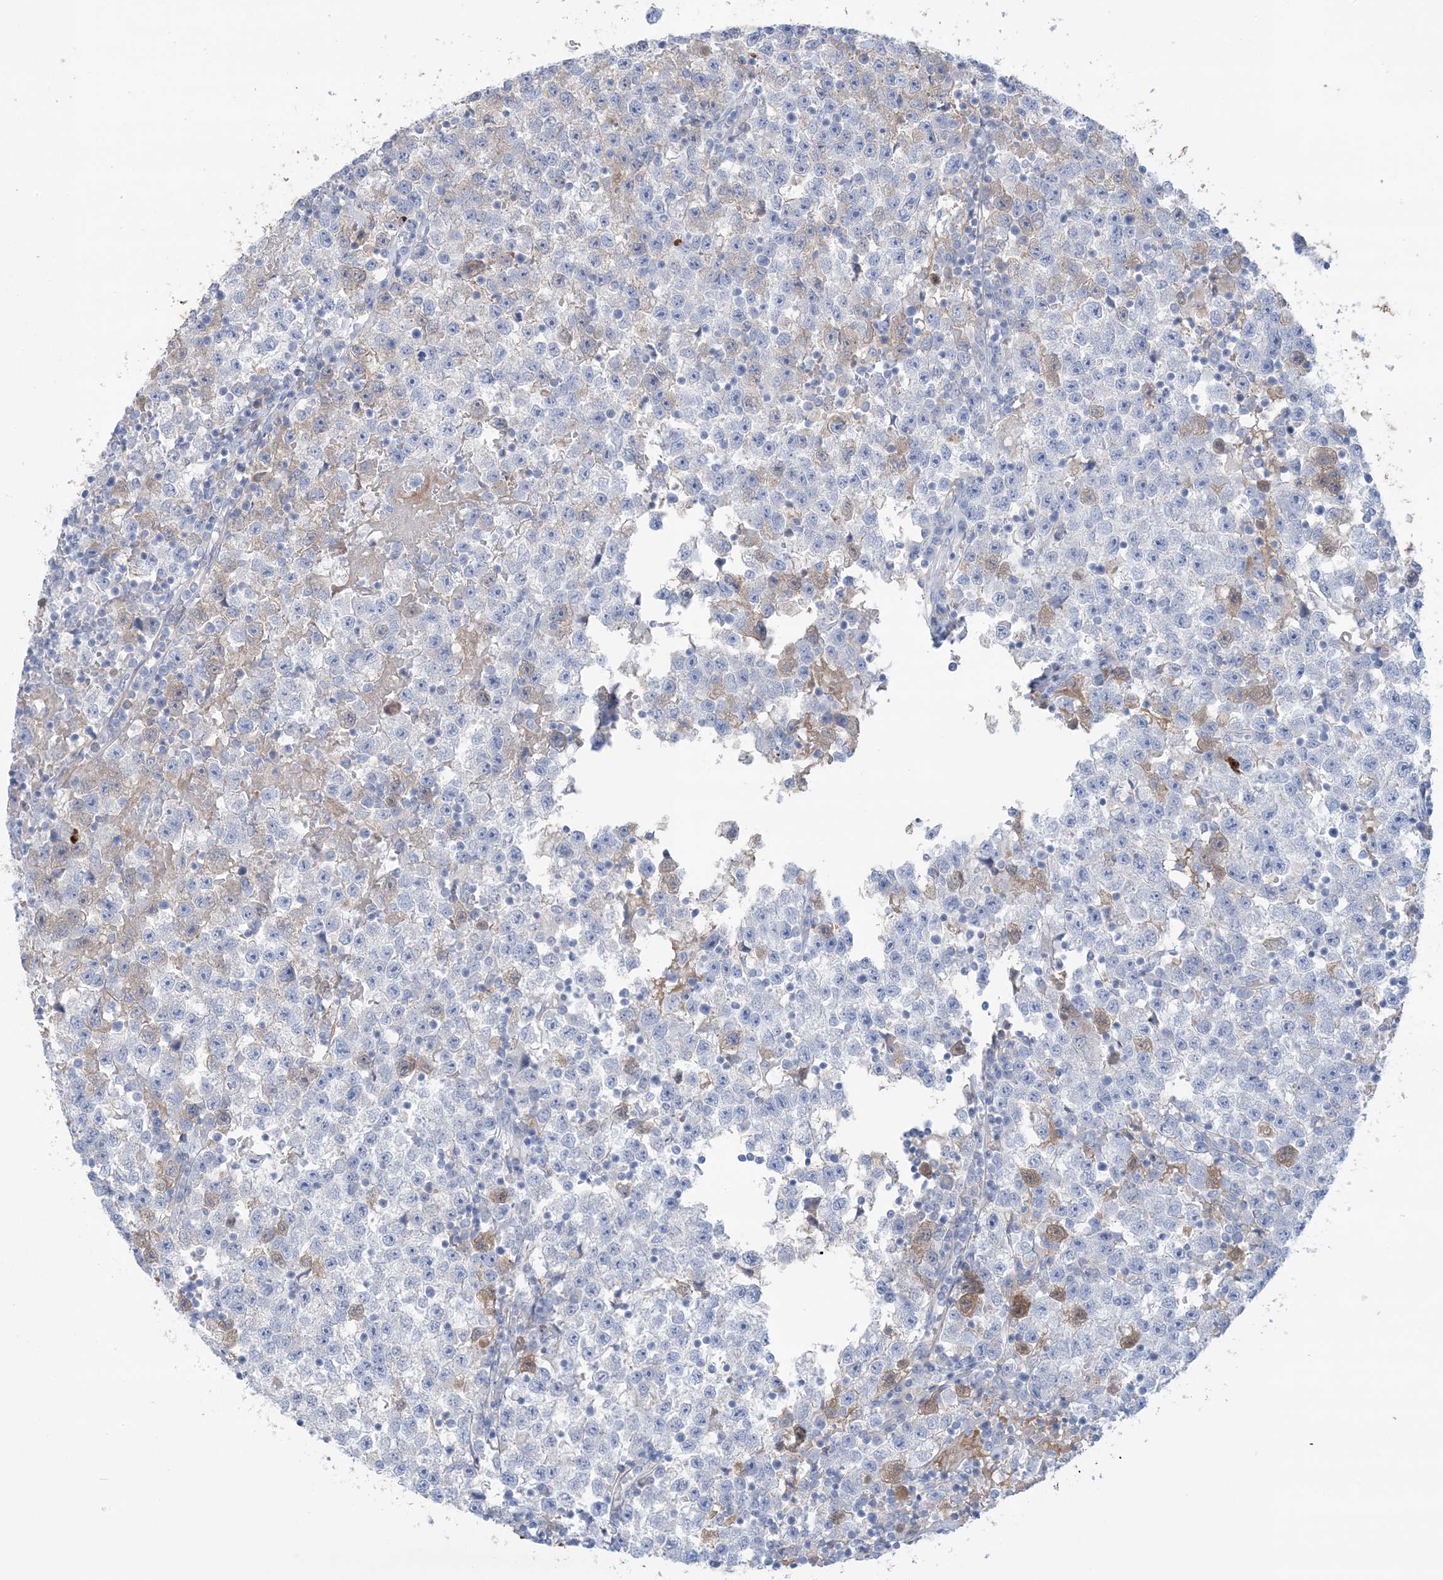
{"staining": {"intensity": "negative", "quantity": "none", "location": "none"}, "tissue": "testis cancer", "cell_type": "Tumor cells", "image_type": "cancer", "snomed": [{"axis": "morphology", "description": "Seminoma, NOS"}, {"axis": "topography", "description": "Testis"}], "caption": "The immunohistochemistry photomicrograph has no significant positivity in tumor cells of testis cancer tissue.", "gene": "ATP11C", "patient": {"sex": "male", "age": 22}}